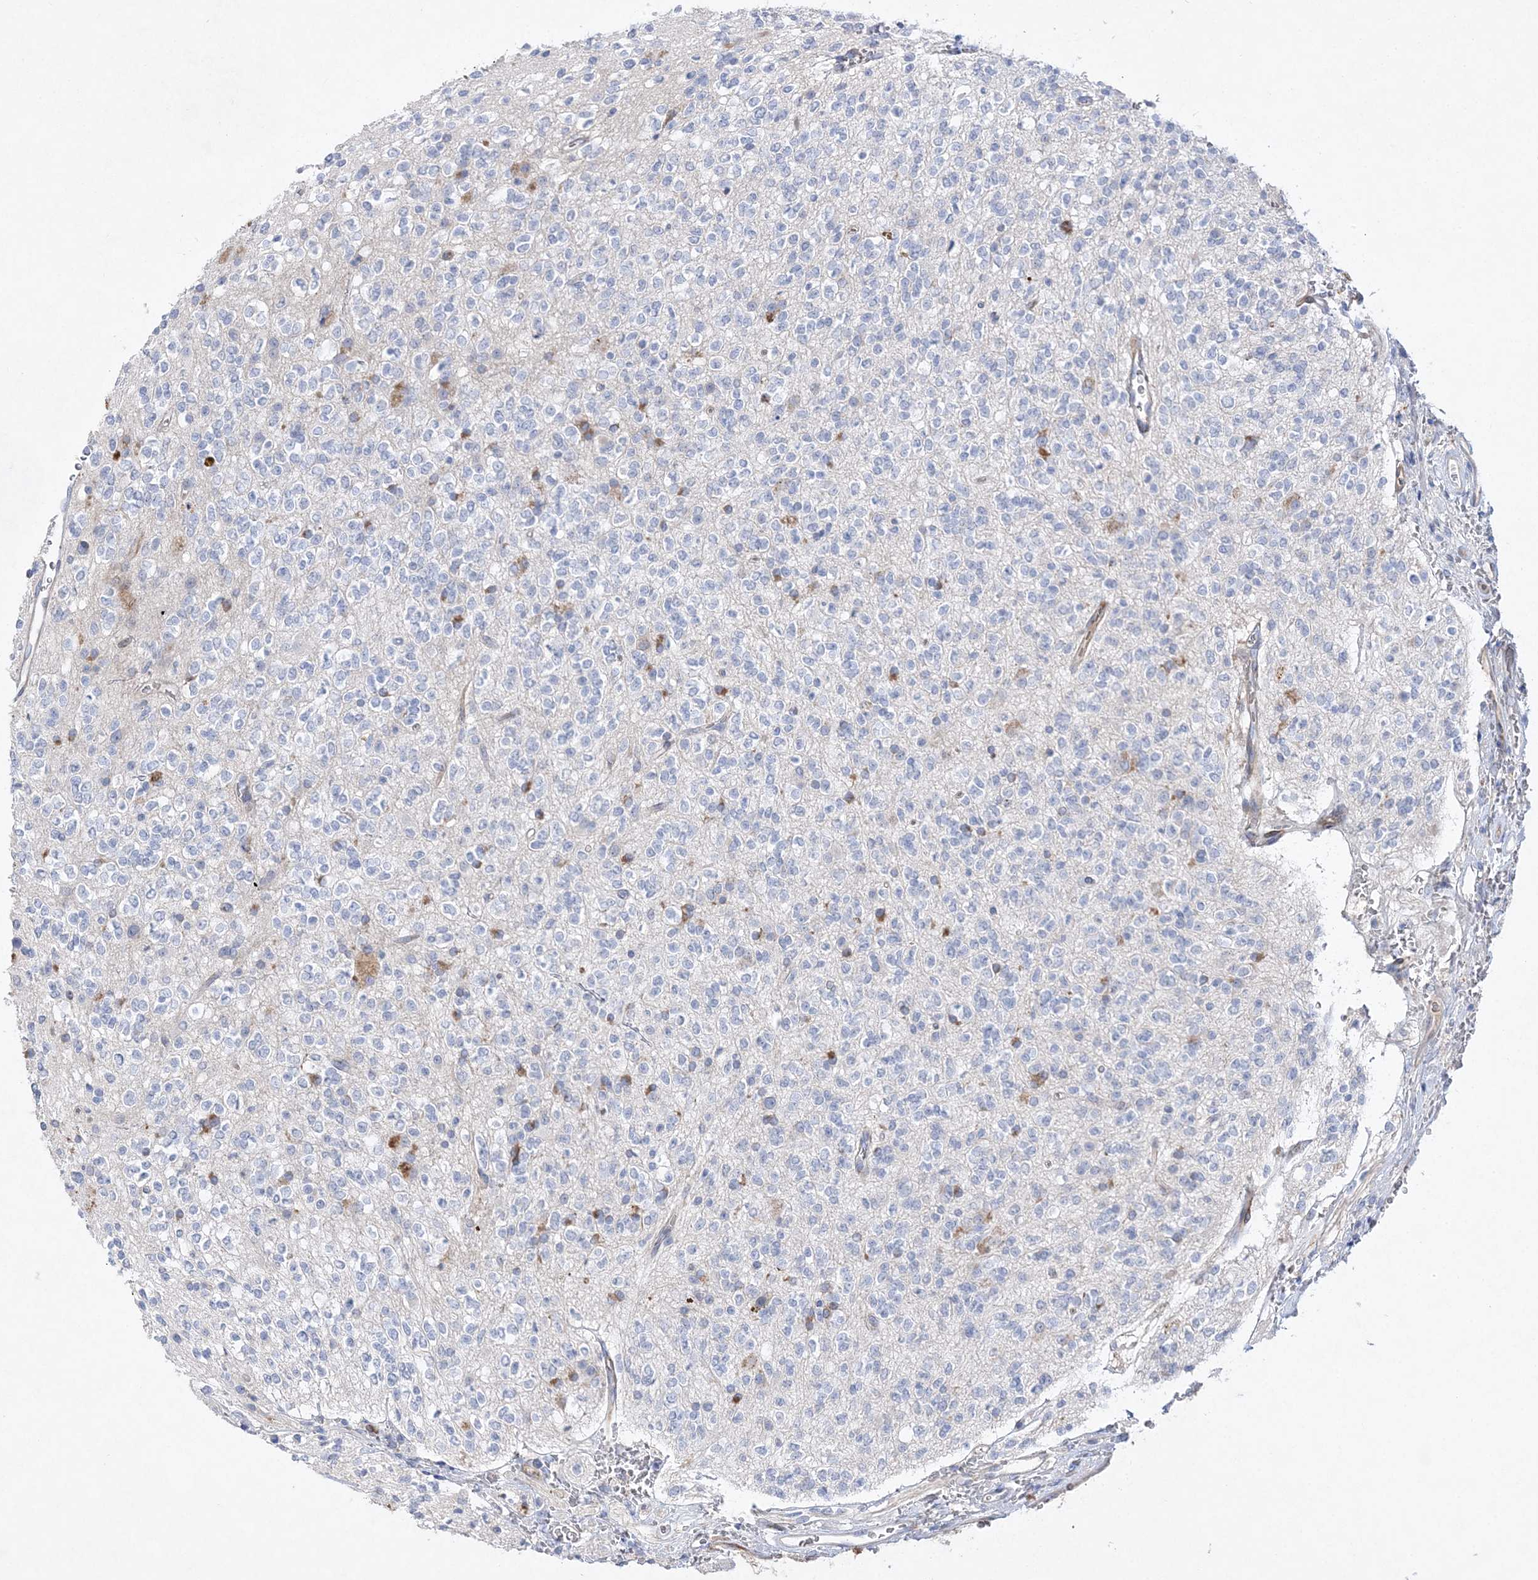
{"staining": {"intensity": "negative", "quantity": "none", "location": "none"}, "tissue": "glioma", "cell_type": "Tumor cells", "image_type": "cancer", "snomed": [{"axis": "morphology", "description": "Glioma, malignant, High grade"}, {"axis": "topography", "description": "Brain"}], "caption": "A high-resolution photomicrograph shows IHC staining of glioma, which demonstrates no significant positivity in tumor cells. Brightfield microscopy of immunohistochemistry (IHC) stained with DAB (brown) and hematoxylin (blue), captured at high magnification.", "gene": "TMEM132B", "patient": {"sex": "male", "age": 34}}